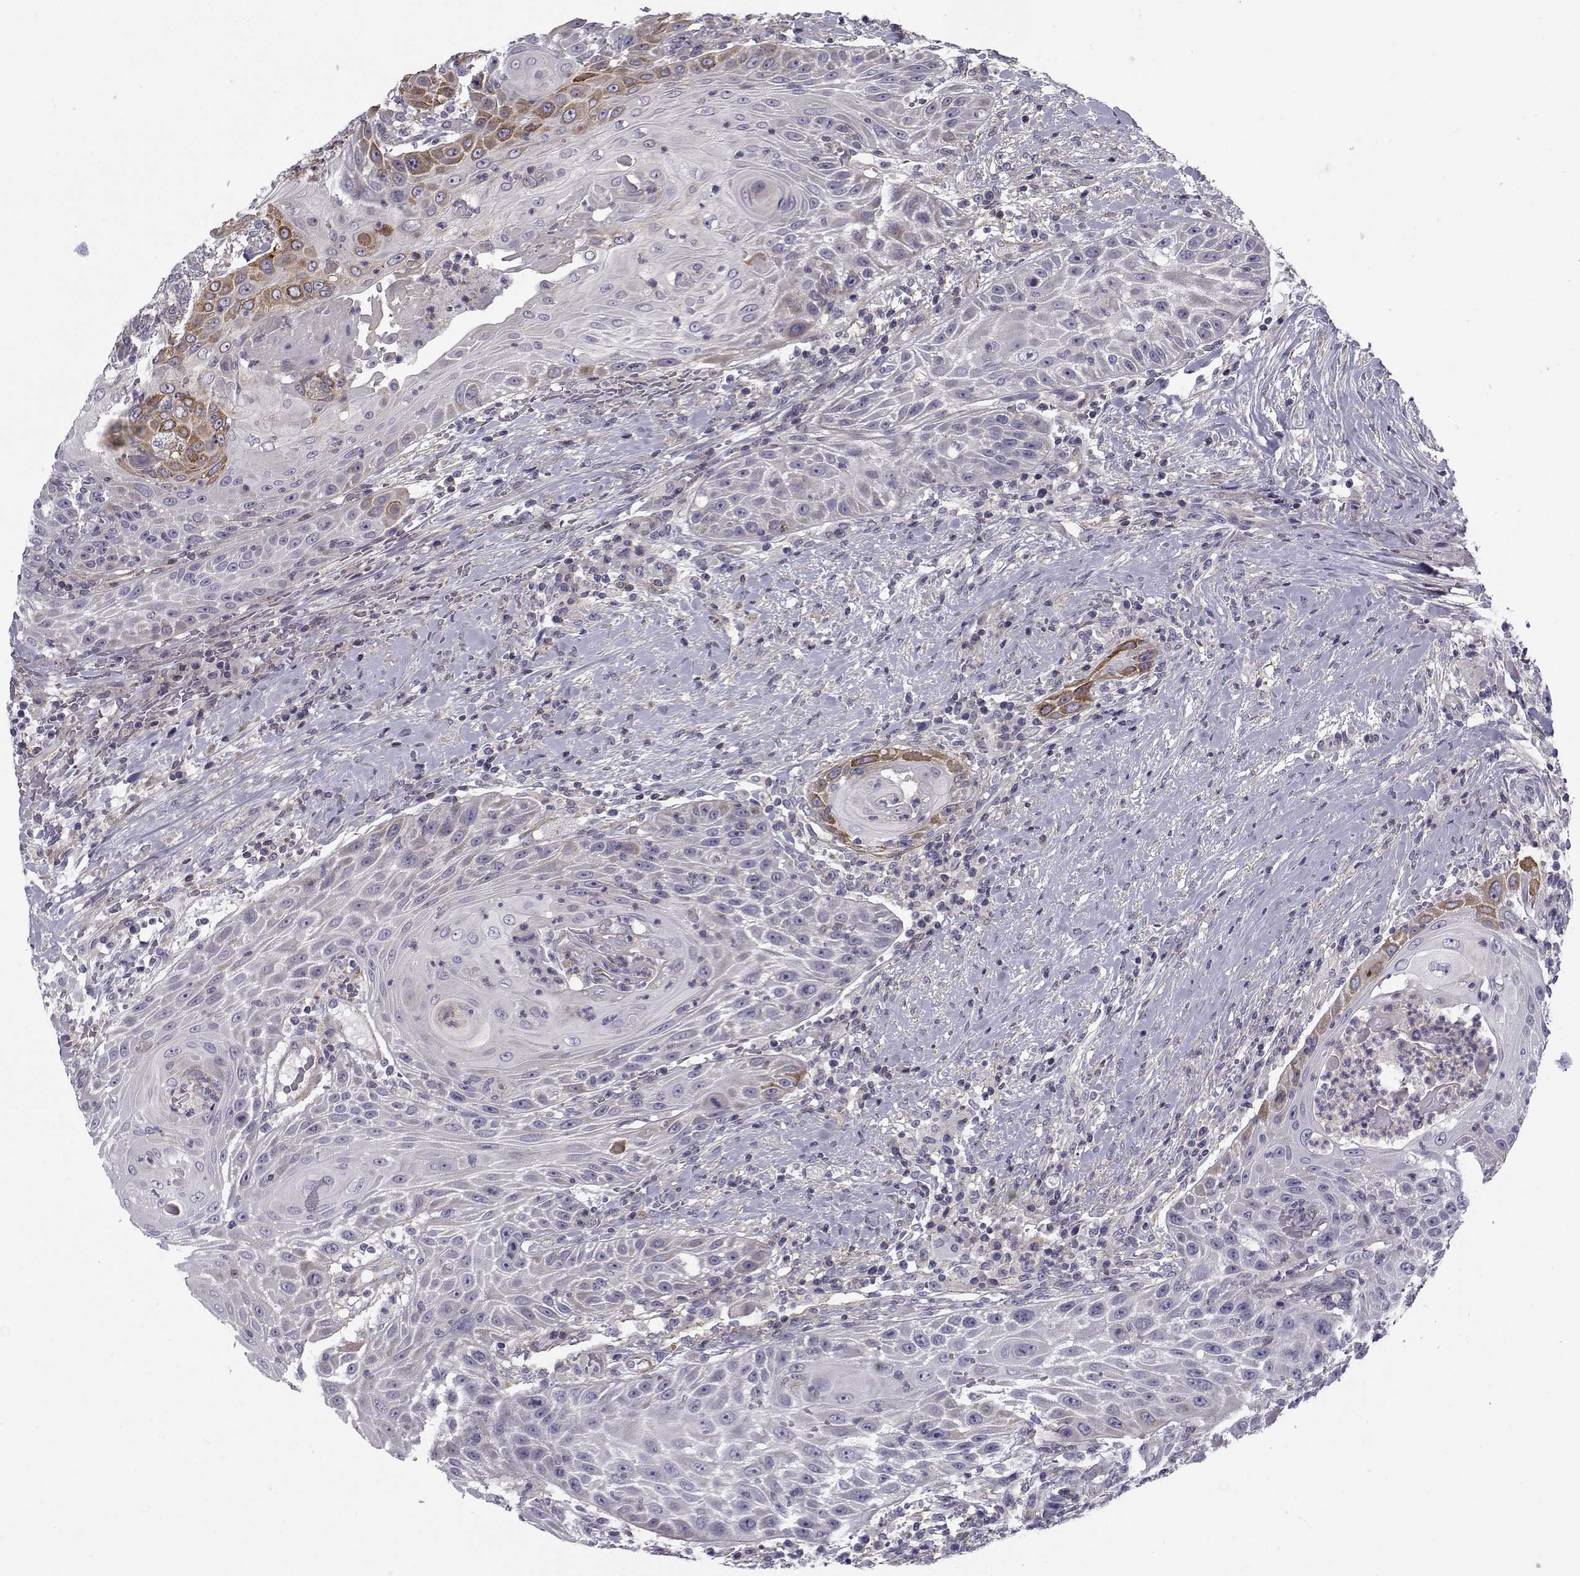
{"staining": {"intensity": "moderate", "quantity": "<25%", "location": "cytoplasmic/membranous"}, "tissue": "head and neck cancer", "cell_type": "Tumor cells", "image_type": "cancer", "snomed": [{"axis": "morphology", "description": "Squamous cell carcinoma, NOS"}, {"axis": "topography", "description": "Head-Neck"}], "caption": "Head and neck cancer stained for a protein (brown) reveals moderate cytoplasmic/membranous positive expression in about <25% of tumor cells.", "gene": "LRRC27", "patient": {"sex": "male", "age": 69}}